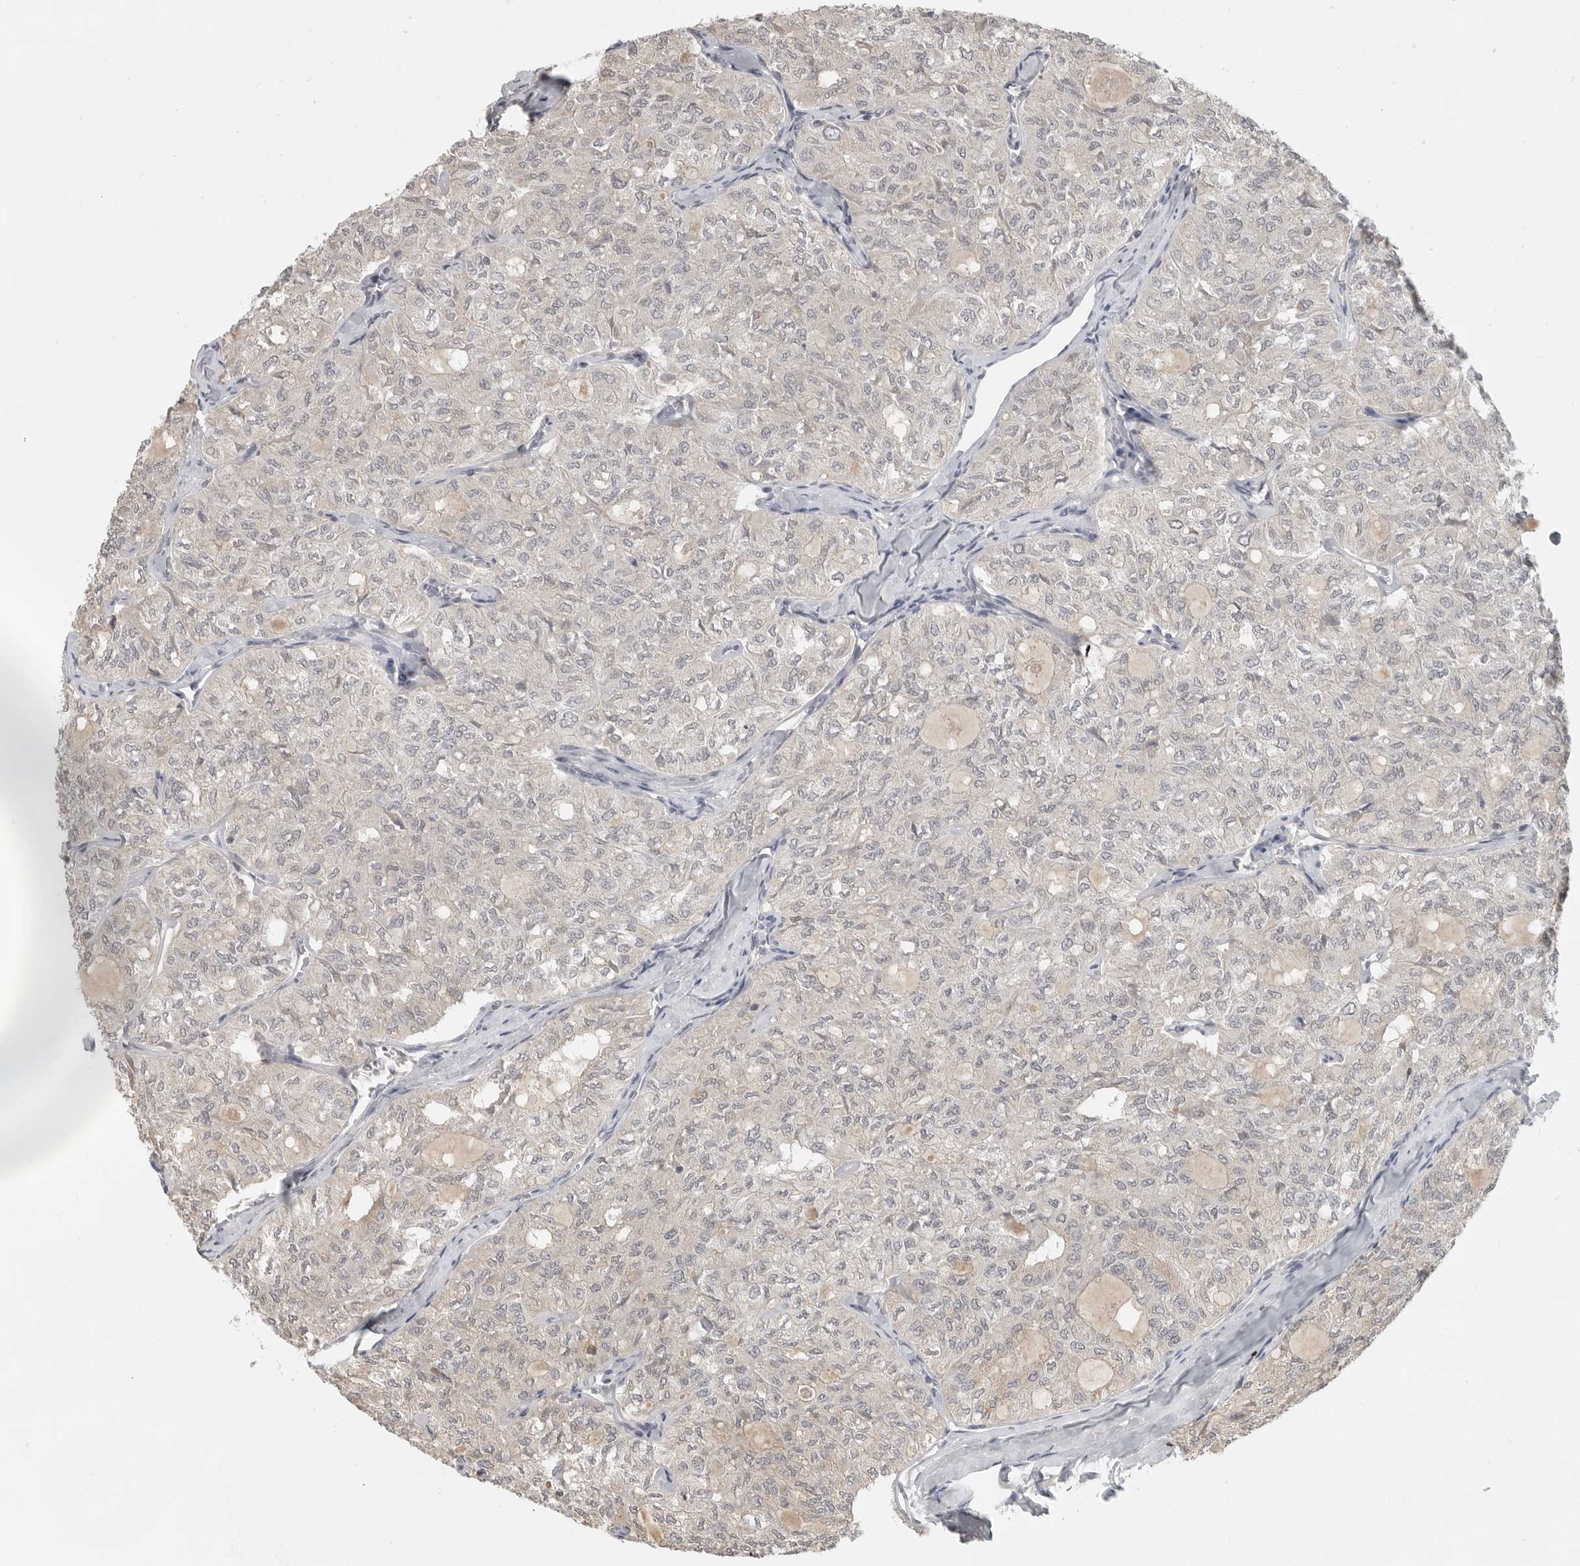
{"staining": {"intensity": "negative", "quantity": "none", "location": "none"}, "tissue": "thyroid cancer", "cell_type": "Tumor cells", "image_type": "cancer", "snomed": [{"axis": "morphology", "description": "Follicular adenoma carcinoma, NOS"}, {"axis": "topography", "description": "Thyroid gland"}], "caption": "This micrograph is of thyroid follicular adenoma carcinoma stained with immunohistochemistry to label a protein in brown with the nuclei are counter-stained blue. There is no expression in tumor cells.", "gene": "FOXP3", "patient": {"sex": "male", "age": 75}}